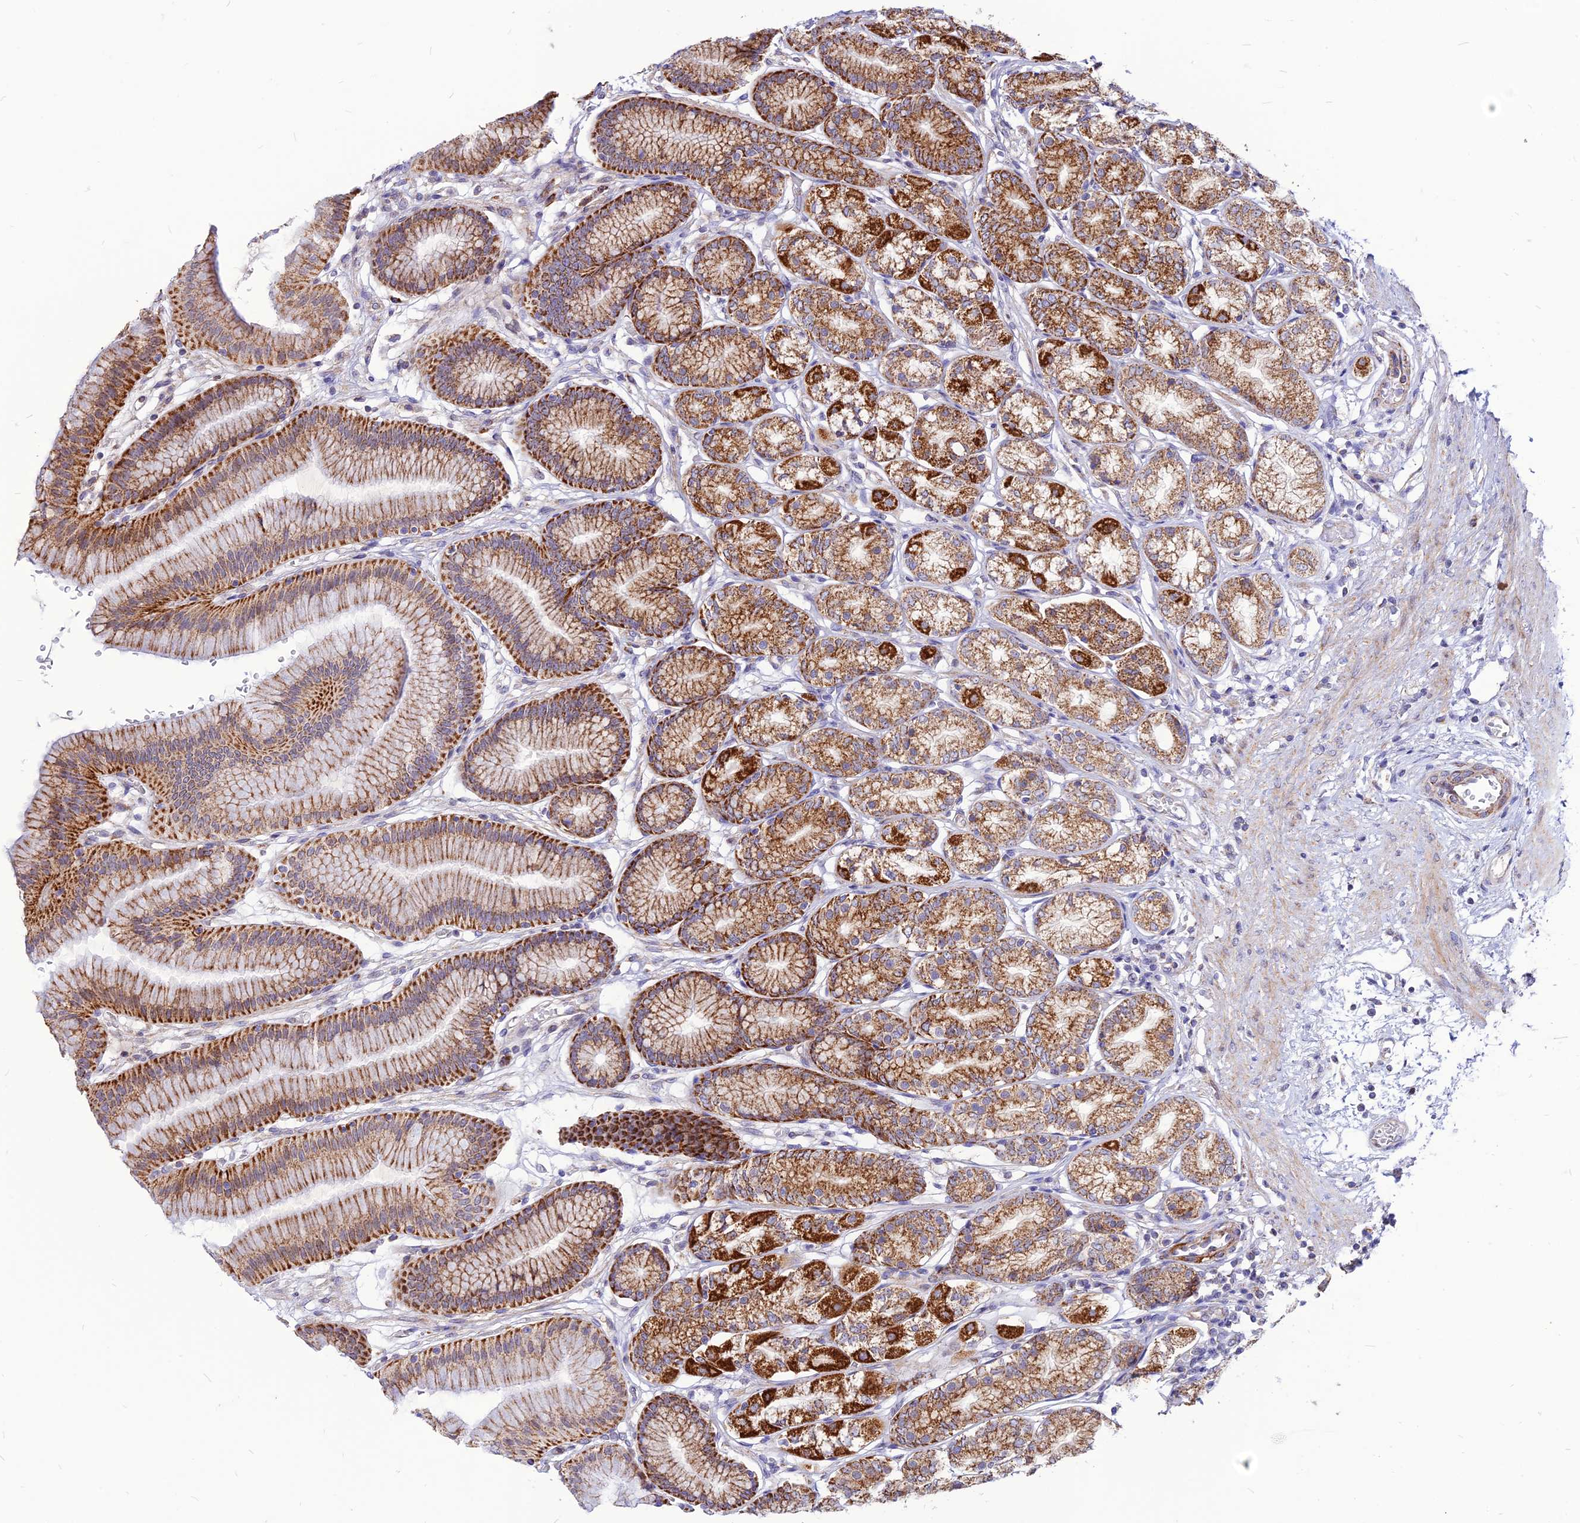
{"staining": {"intensity": "strong", "quantity": ">75%", "location": "cytoplasmic/membranous"}, "tissue": "stomach", "cell_type": "Glandular cells", "image_type": "normal", "snomed": [{"axis": "morphology", "description": "Normal tissue, NOS"}, {"axis": "morphology", "description": "Adenocarcinoma, NOS"}, {"axis": "morphology", "description": "Adenocarcinoma, High grade"}, {"axis": "topography", "description": "Stomach, upper"}, {"axis": "topography", "description": "Stomach"}], "caption": "IHC (DAB) staining of normal stomach demonstrates strong cytoplasmic/membranous protein positivity in approximately >75% of glandular cells.", "gene": "ECI1", "patient": {"sex": "female", "age": 65}}